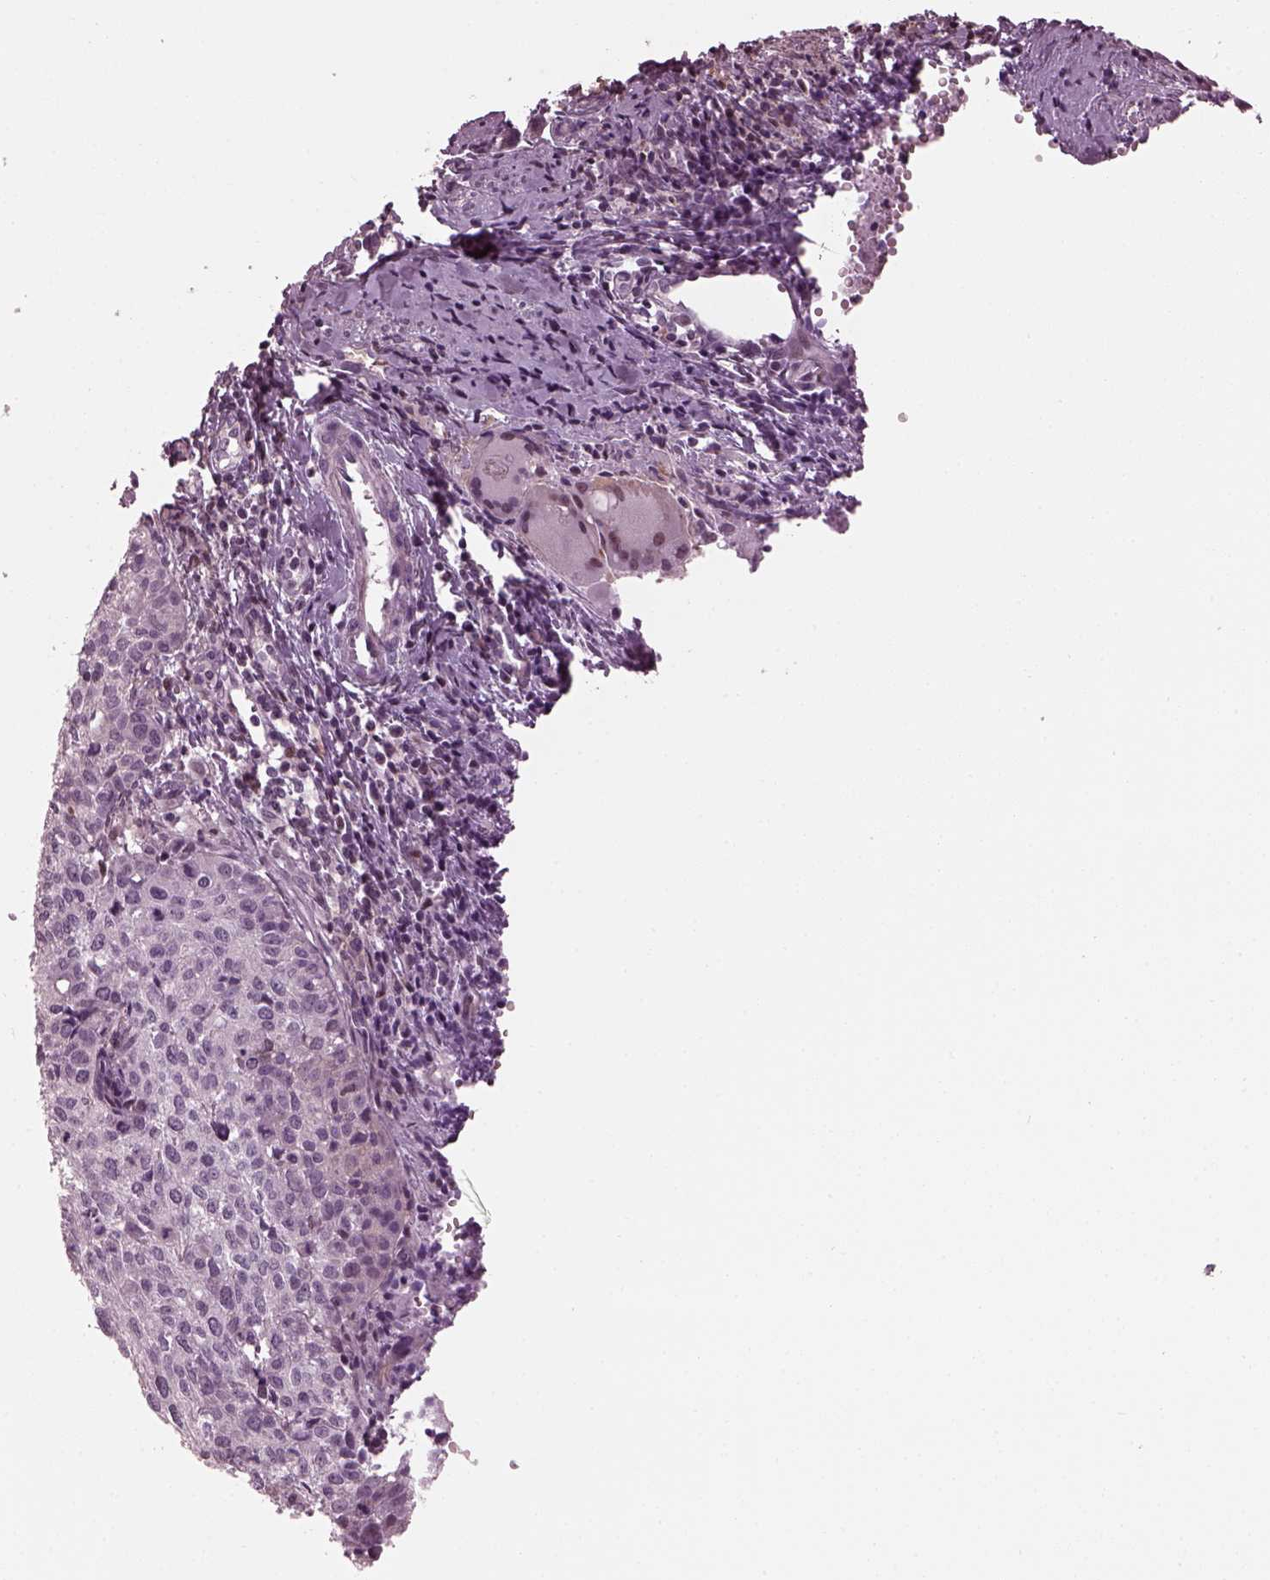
{"staining": {"intensity": "negative", "quantity": "none", "location": "none"}, "tissue": "cervical cancer", "cell_type": "Tumor cells", "image_type": "cancer", "snomed": [{"axis": "morphology", "description": "Squamous cell carcinoma, NOS"}, {"axis": "topography", "description": "Cervix"}], "caption": "IHC of cervical cancer reveals no positivity in tumor cells. The staining is performed using DAB (3,3'-diaminobenzidine) brown chromogen with nuclei counter-stained in using hematoxylin.", "gene": "BFSP1", "patient": {"sex": "female", "age": 38}}